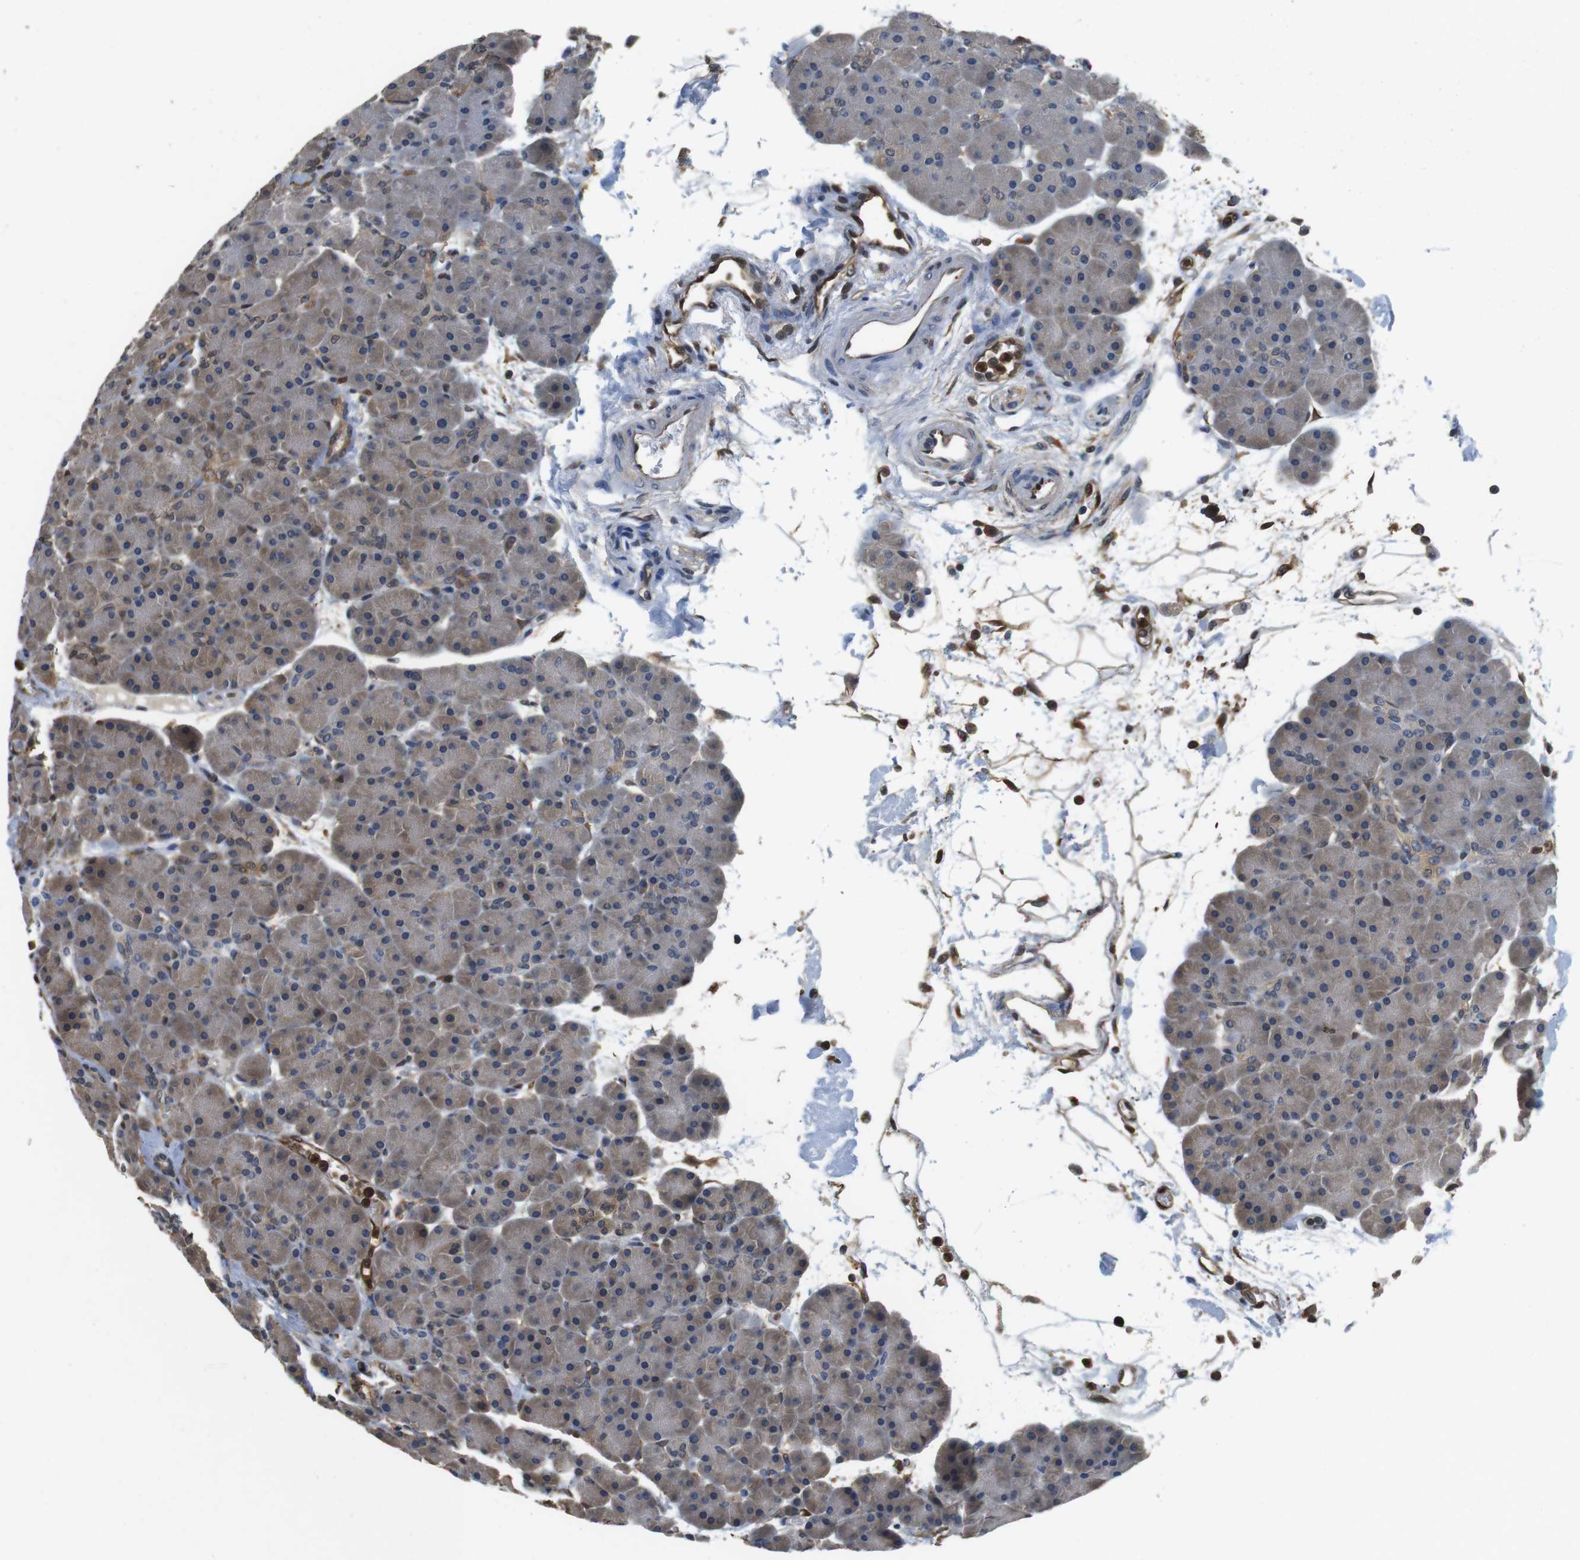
{"staining": {"intensity": "weak", "quantity": ">75%", "location": "cytoplasmic/membranous"}, "tissue": "pancreas", "cell_type": "Exocrine glandular cells", "image_type": "normal", "snomed": [{"axis": "morphology", "description": "Normal tissue, NOS"}, {"axis": "topography", "description": "Pancreas"}], "caption": "Exocrine glandular cells demonstrate low levels of weak cytoplasmic/membranous expression in approximately >75% of cells in unremarkable pancreas. (DAB (3,3'-diaminobenzidine) IHC, brown staining for protein, blue staining for nuclei).", "gene": "LDHA", "patient": {"sex": "male", "age": 66}}